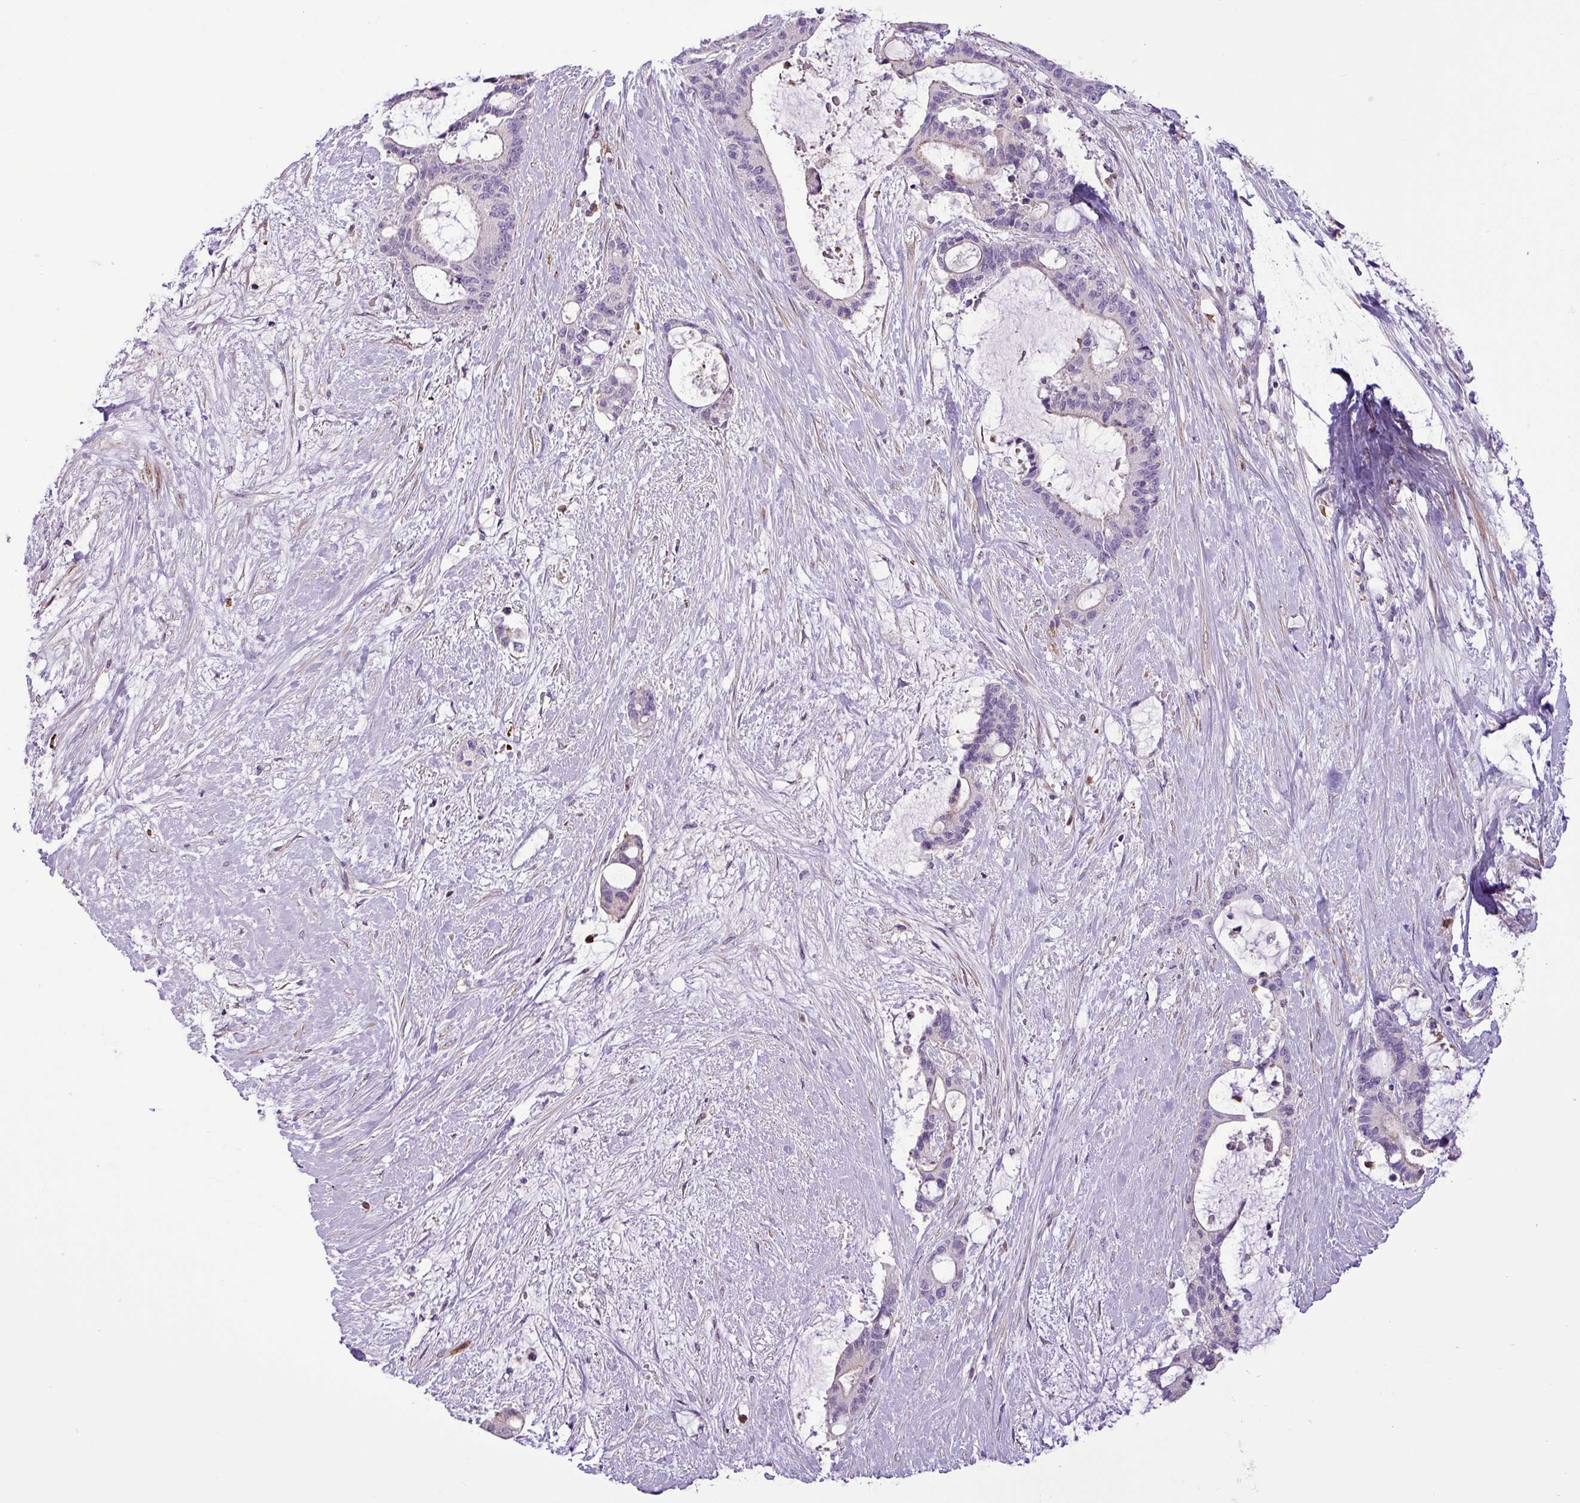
{"staining": {"intensity": "negative", "quantity": "none", "location": "none"}, "tissue": "liver cancer", "cell_type": "Tumor cells", "image_type": "cancer", "snomed": [{"axis": "morphology", "description": "Normal tissue, NOS"}, {"axis": "morphology", "description": "Cholangiocarcinoma"}, {"axis": "topography", "description": "Liver"}, {"axis": "topography", "description": "Peripheral nerve tissue"}], "caption": "Immunohistochemistry histopathology image of liver cancer (cholangiocarcinoma) stained for a protein (brown), which shows no positivity in tumor cells.", "gene": "NBEAL2", "patient": {"sex": "female", "age": 73}}